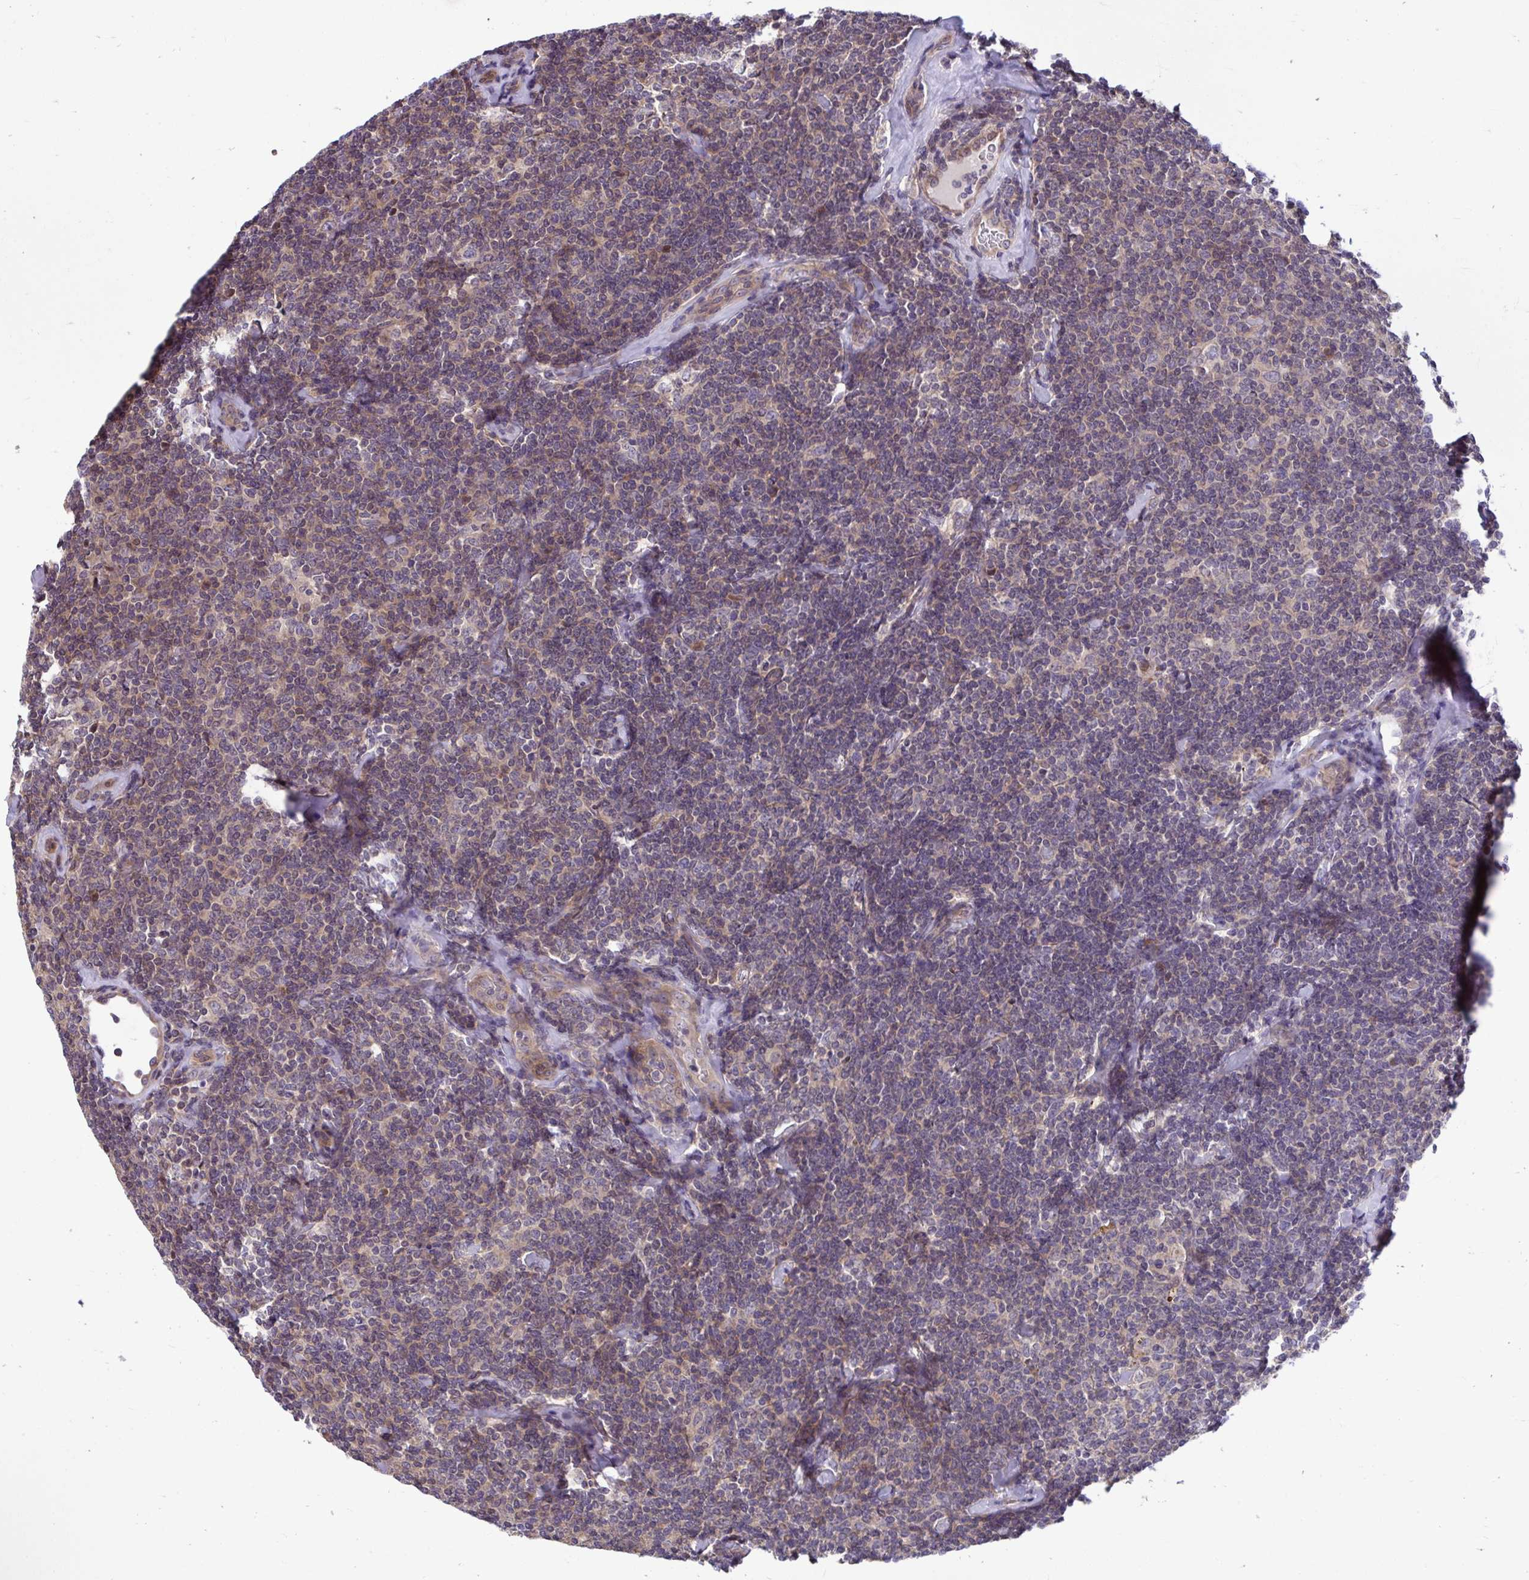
{"staining": {"intensity": "weak", "quantity": "<25%", "location": "cytoplasmic/membranous"}, "tissue": "lymphoma", "cell_type": "Tumor cells", "image_type": "cancer", "snomed": [{"axis": "morphology", "description": "Malignant lymphoma, non-Hodgkin's type, Low grade"}, {"axis": "topography", "description": "Lymph node"}], "caption": "Tumor cells show no significant positivity in lymphoma.", "gene": "PCDHB7", "patient": {"sex": "female", "age": 56}}